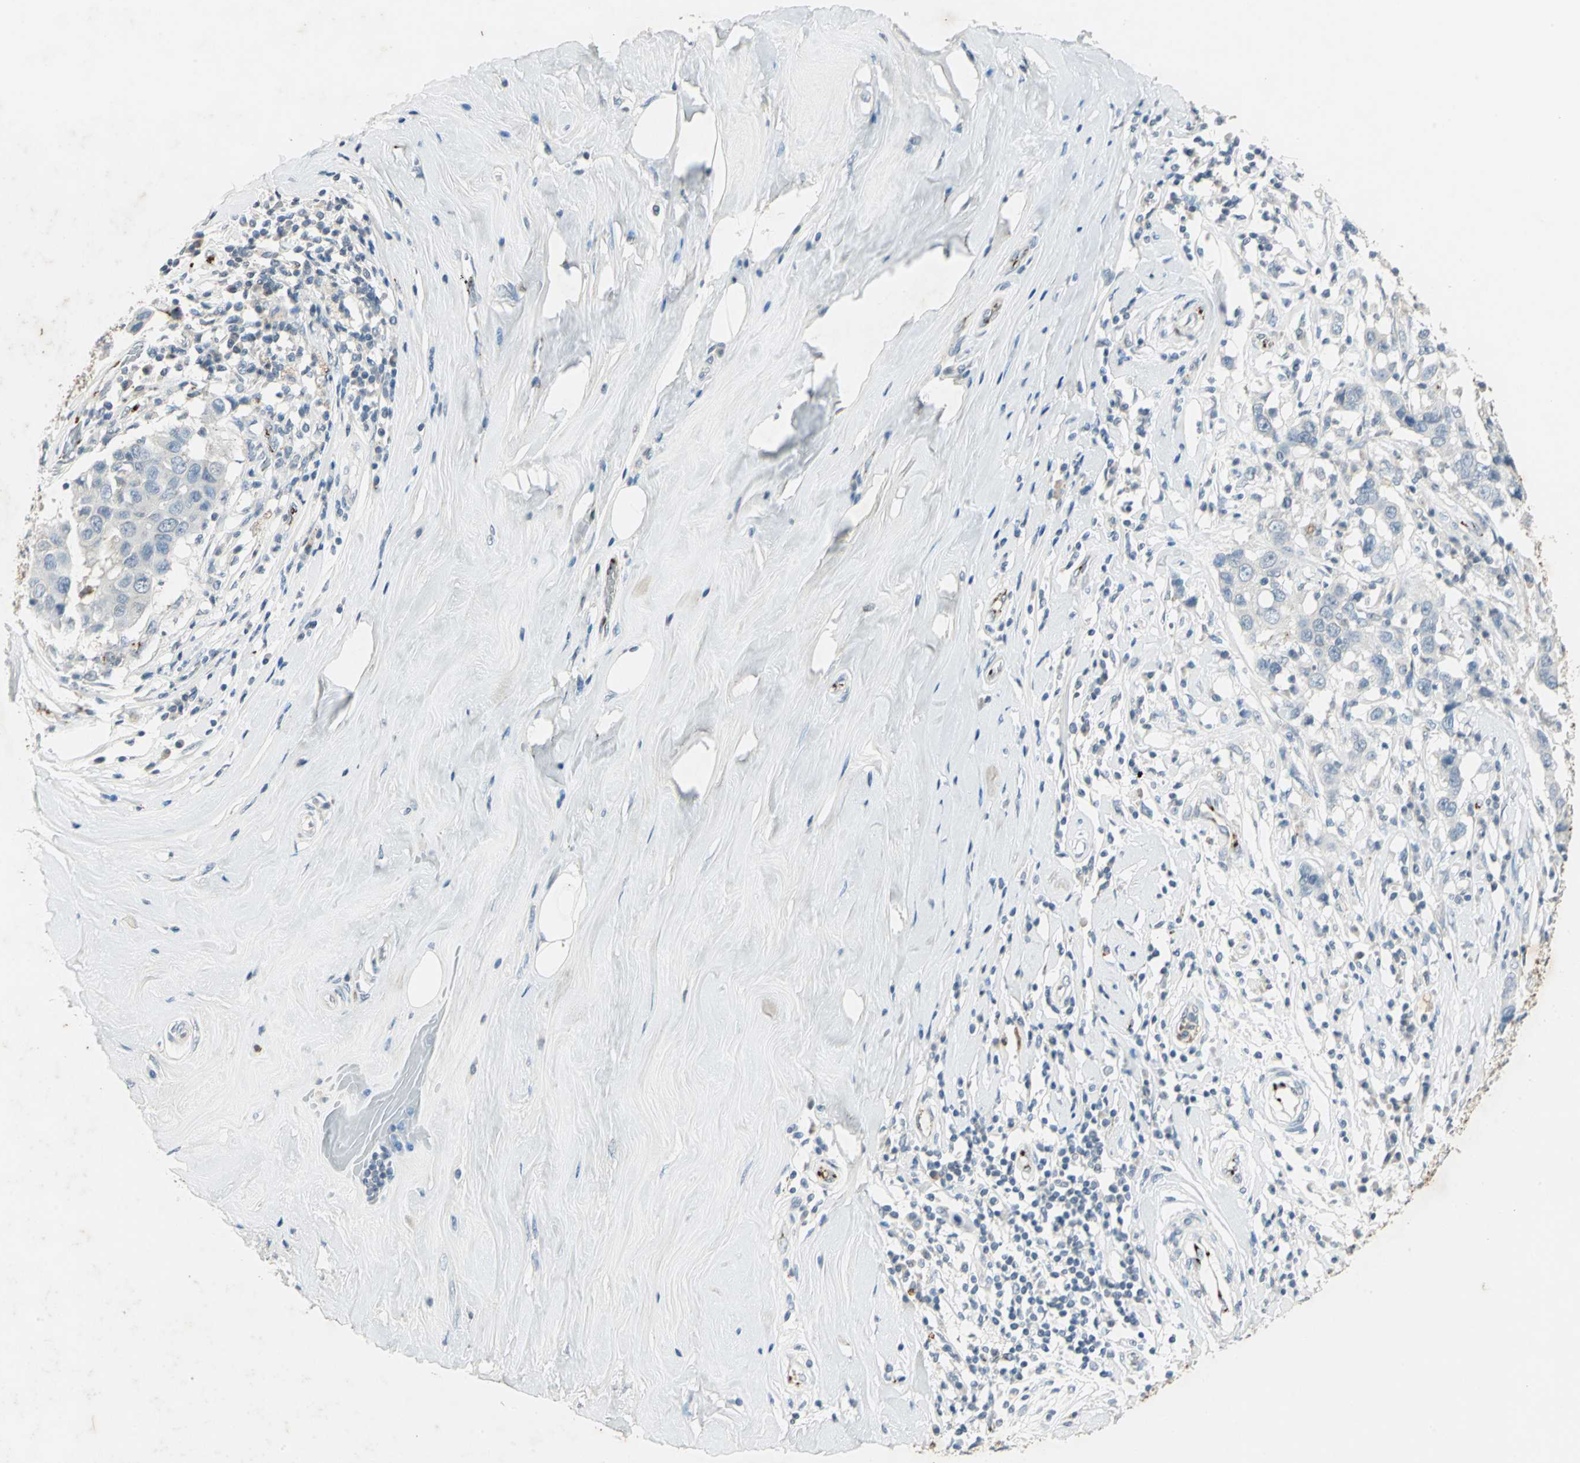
{"staining": {"intensity": "negative", "quantity": "none", "location": "none"}, "tissue": "breast cancer", "cell_type": "Tumor cells", "image_type": "cancer", "snomed": [{"axis": "morphology", "description": "Duct carcinoma"}, {"axis": "topography", "description": "Breast"}], "caption": "There is no significant positivity in tumor cells of breast intraductal carcinoma. (Brightfield microscopy of DAB (3,3'-diaminobenzidine) immunohistochemistry (IHC) at high magnification).", "gene": "CAMK2B", "patient": {"sex": "female", "age": 27}}